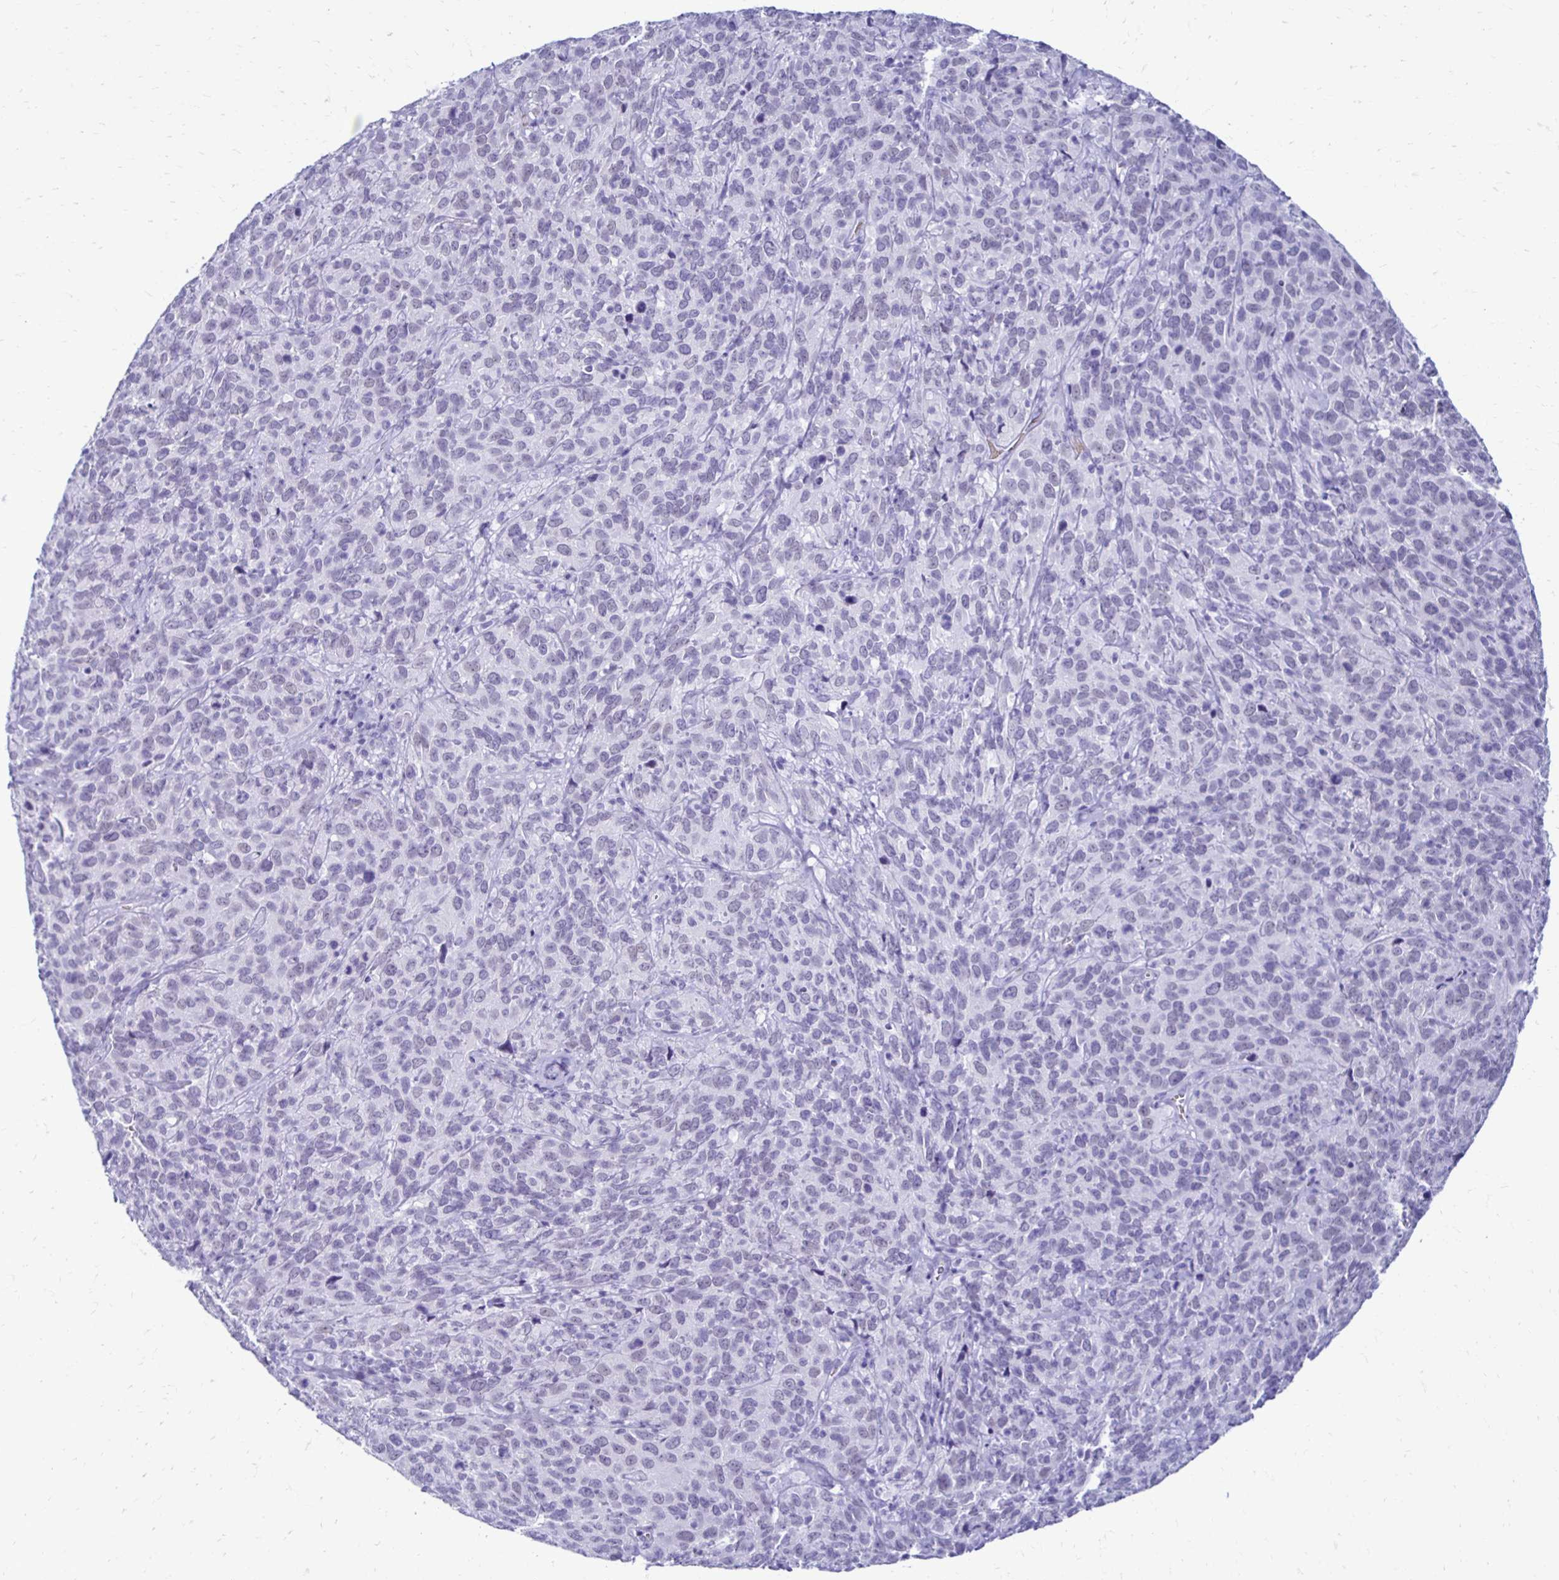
{"staining": {"intensity": "negative", "quantity": "none", "location": "none"}, "tissue": "cervical cancer", "cell_type": "Tumor cells", "image_type": "cancer", "snomed": [{"axis": "morphology", "description": "Squamous cell carcinoma, NOS"}, {"axis": "topography", "description": "Cervix"}], "caption": "High power microscopy micrograph of an IHC image of cervical squamous cell carcinoma, revealing no significant positivity in tumor cells.", "gene": "RHBDL3", "patient": {"sex": "female", "age": 51}}